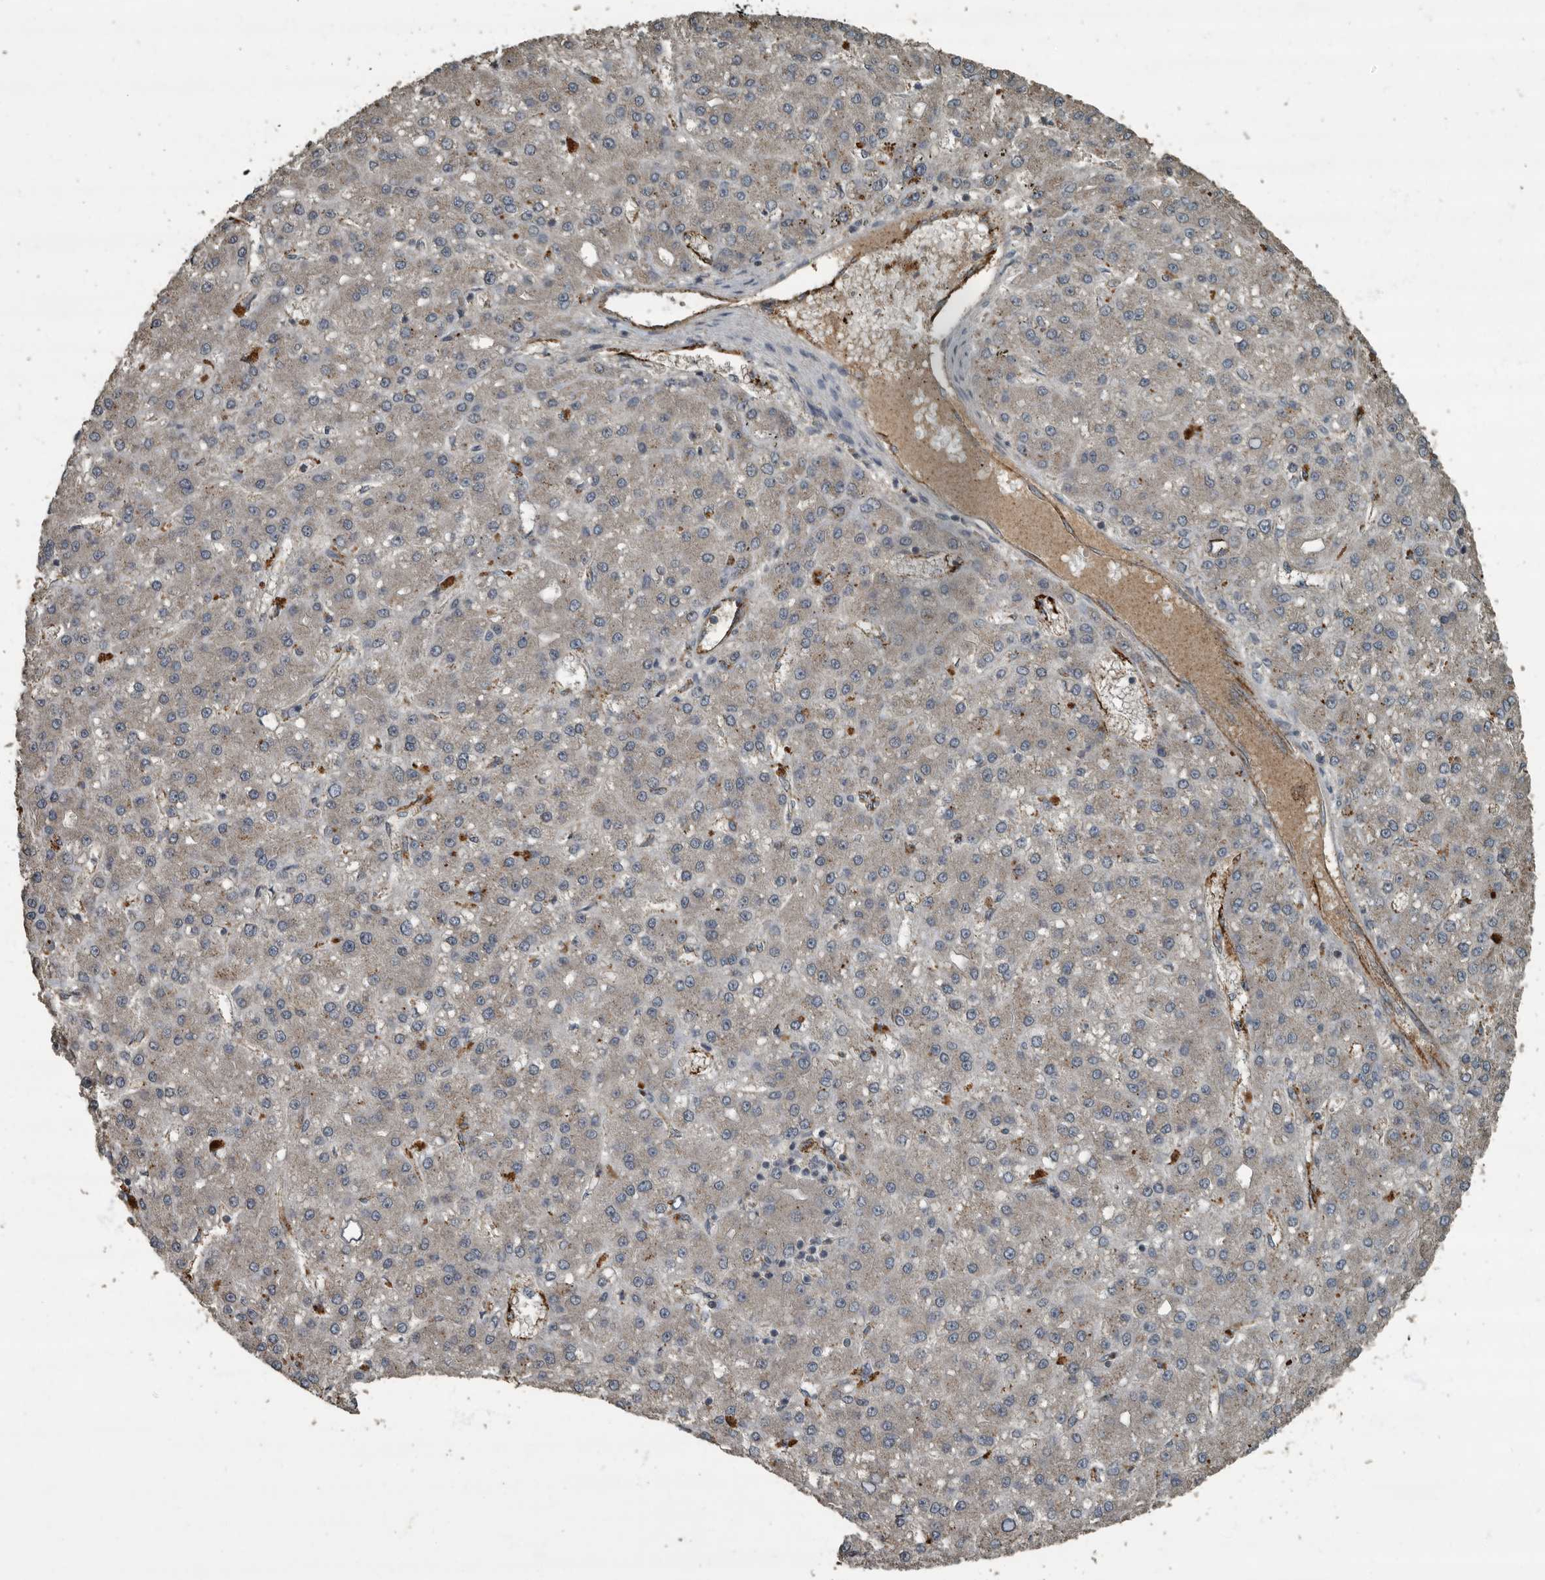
{"staining": {"intensity": "negative", "quantity": "none", "location": "none"}, "tissue": "liver cancer", "cell_type": "Tumor cells", "image_type": "cancer", "snomed": [{"axis": "morphology", "description": "Carcinoma, Hepatocellular, NOS"}, {"axis": "topography", "description": "Liver"}], "caption": "There is no significant expression in tumor cells of liver hepatocellular carcinoma. (DAB immunohistochemistry (IHC) with hematoxylin counter stain).", "gene": "IL15RA", "patient": {"sex": "male", "age": 67}}